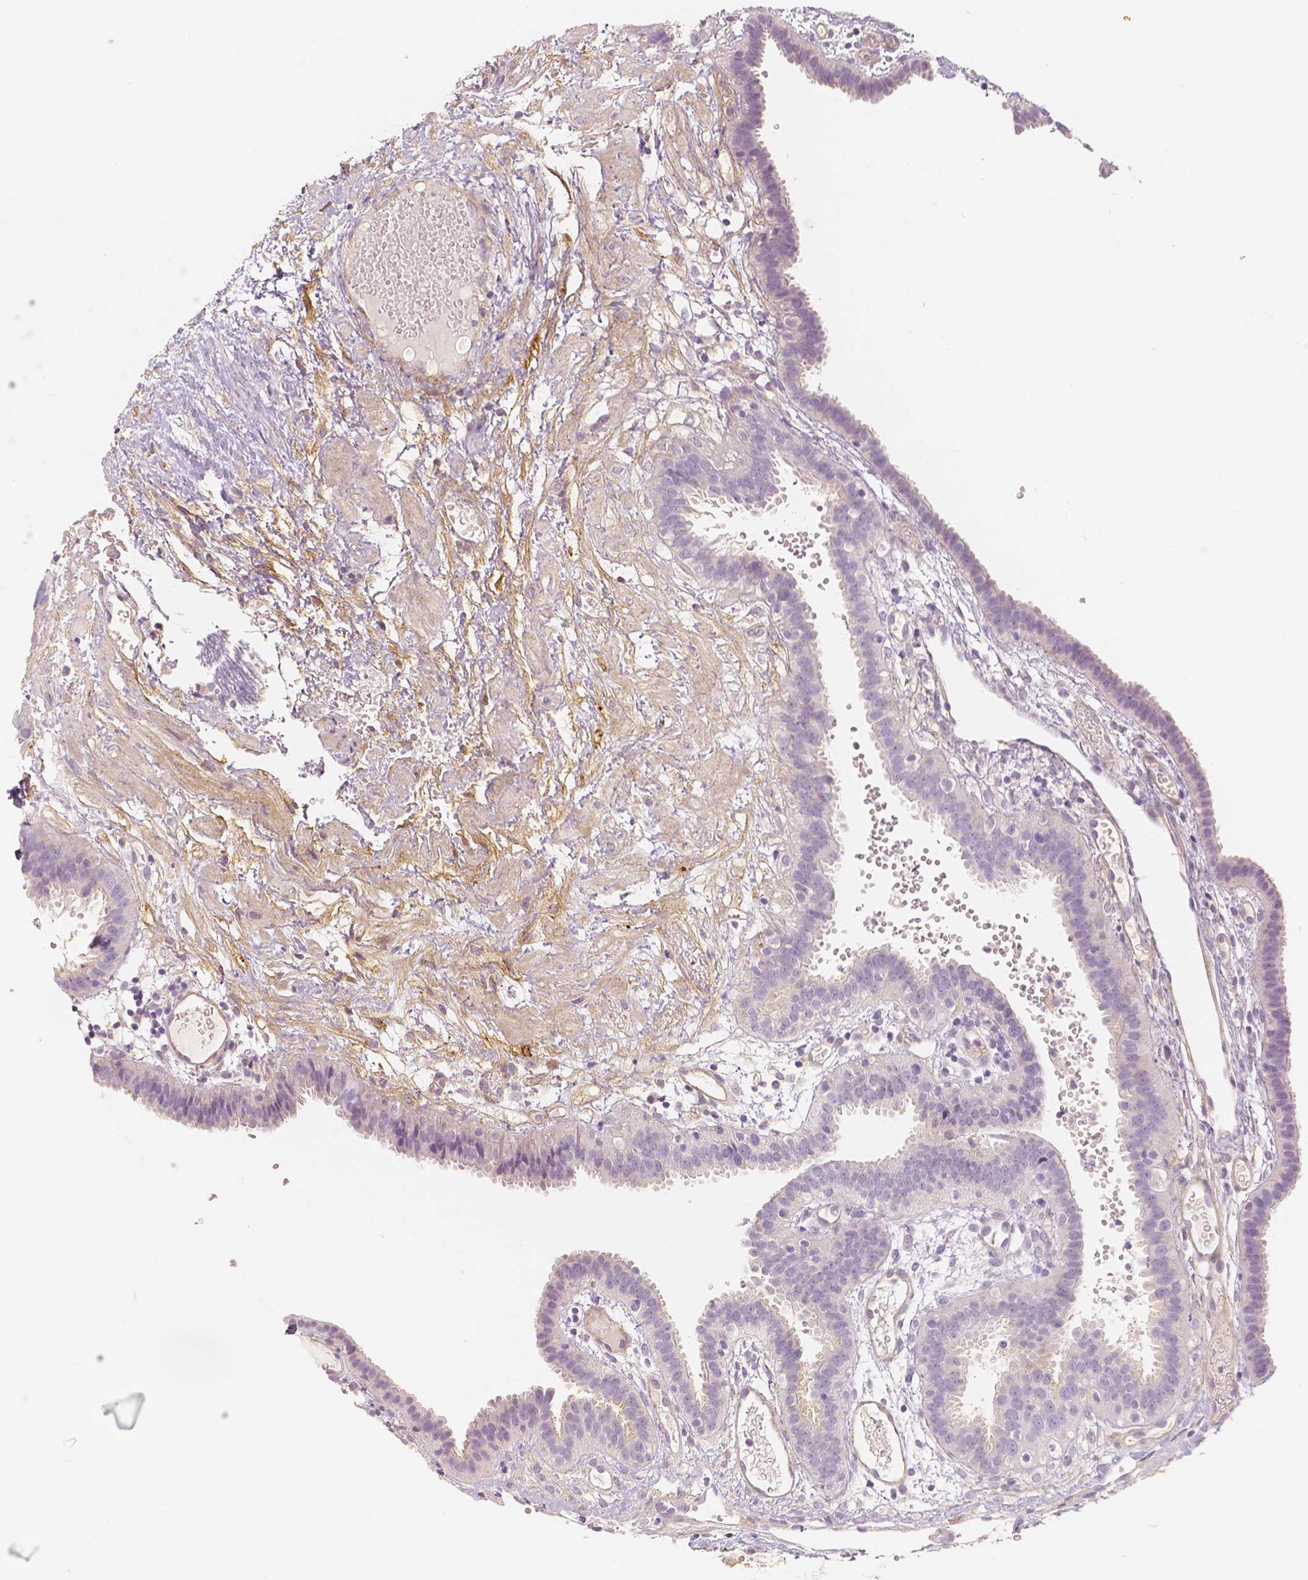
{"staining": {"intensity": "negative", "quantity": "none", "location": "none"}, "tissue": "fallopian tube", "cell_type": "Glandular cells", "image_type": "normal", "snomed": [{"axis": "morphology", "description": "Normal tissue, NOS"}, {"axis": "topography", "description": "Fallopian tube"}], "caption": "An image of human fallopian tube is negative for staining in glandular cells. (DAB IHC, high magnification).", "gene": "THY1", "patient": {"sex": "female", "age": 37}}